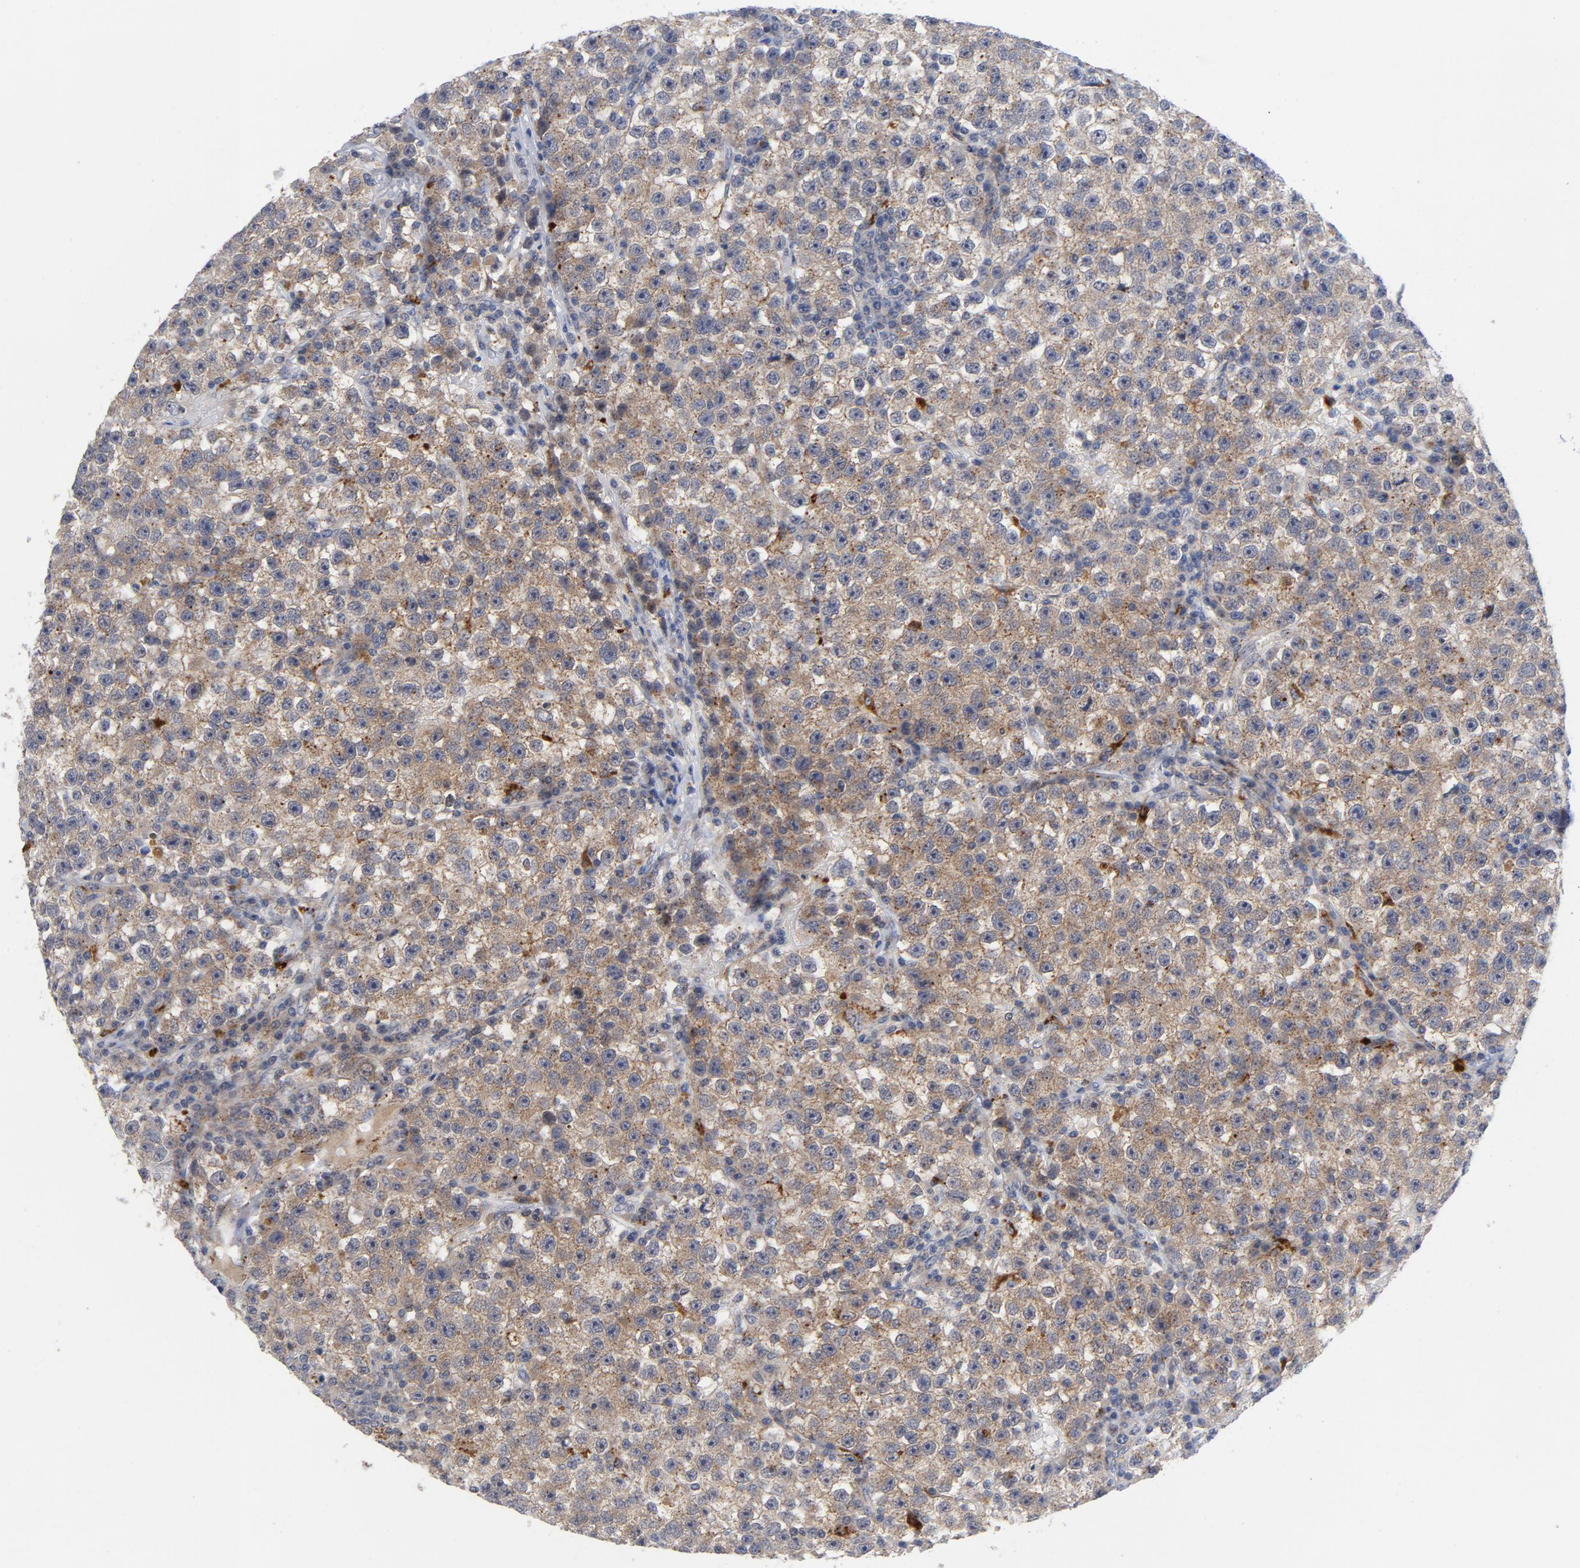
{"staining": {"intensity": "weak", "quantity": ">75%", "location": "cytoplasmic/membranous"}, "tissue": "testis cancer", "cell_type": "Tumor cells", "image_type": "cancer", "snomed": [{"axis": "morphology", "description": "Seminoma, NOS"}, {"axis": "topography", "description": "Testis"}], "caption": "Testis cancer (seminoma) stained for a protein demonstrates weak cytoplasmic/membranous positivity in tumor cells.", "gene": "AKT2", "patient": {"sex": "male", "age": 22}}